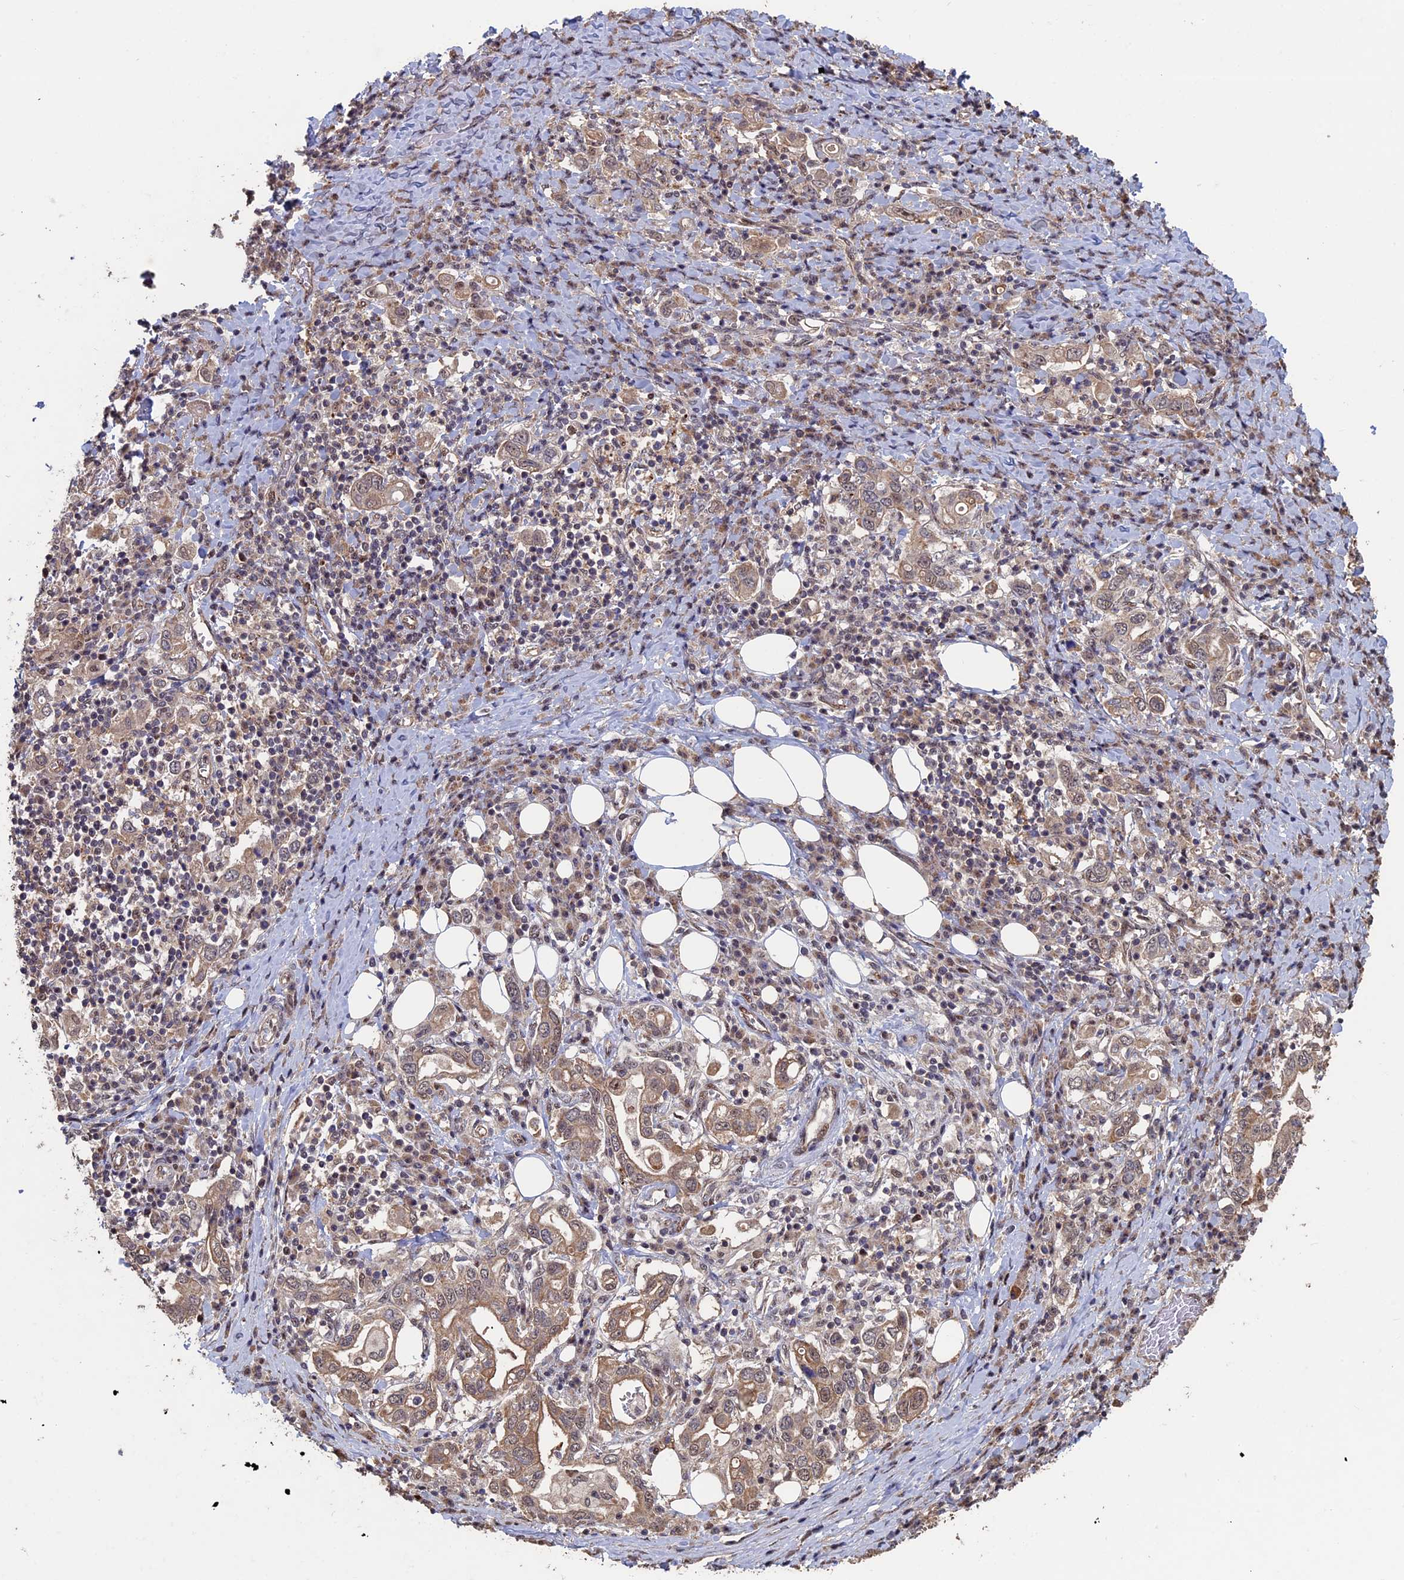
{"staining": {"intensity": "weak", "quantity": ">75%", "location": "cytoplasmic/membranous"}, "tissue": "stomach cancer", "cell_type": "Tumor cells", "image_type": "cancer", "snomed": [{"axis": "morphology", "description": "Adenocarcinoma, NOS"}, {"axis": "topography", "description": "Stomach, upper"}, {"axis": "topography", "description": "Stomach"}], "caption": "DAB immunohistochemical staining of human stomach adenocarcinoma reveals weak cytoplasmic/membranous protein staining in approximately >75% of tumor cells.", "gene": "KIAA1328", "patient": {"sex": "male", "age": 62}}